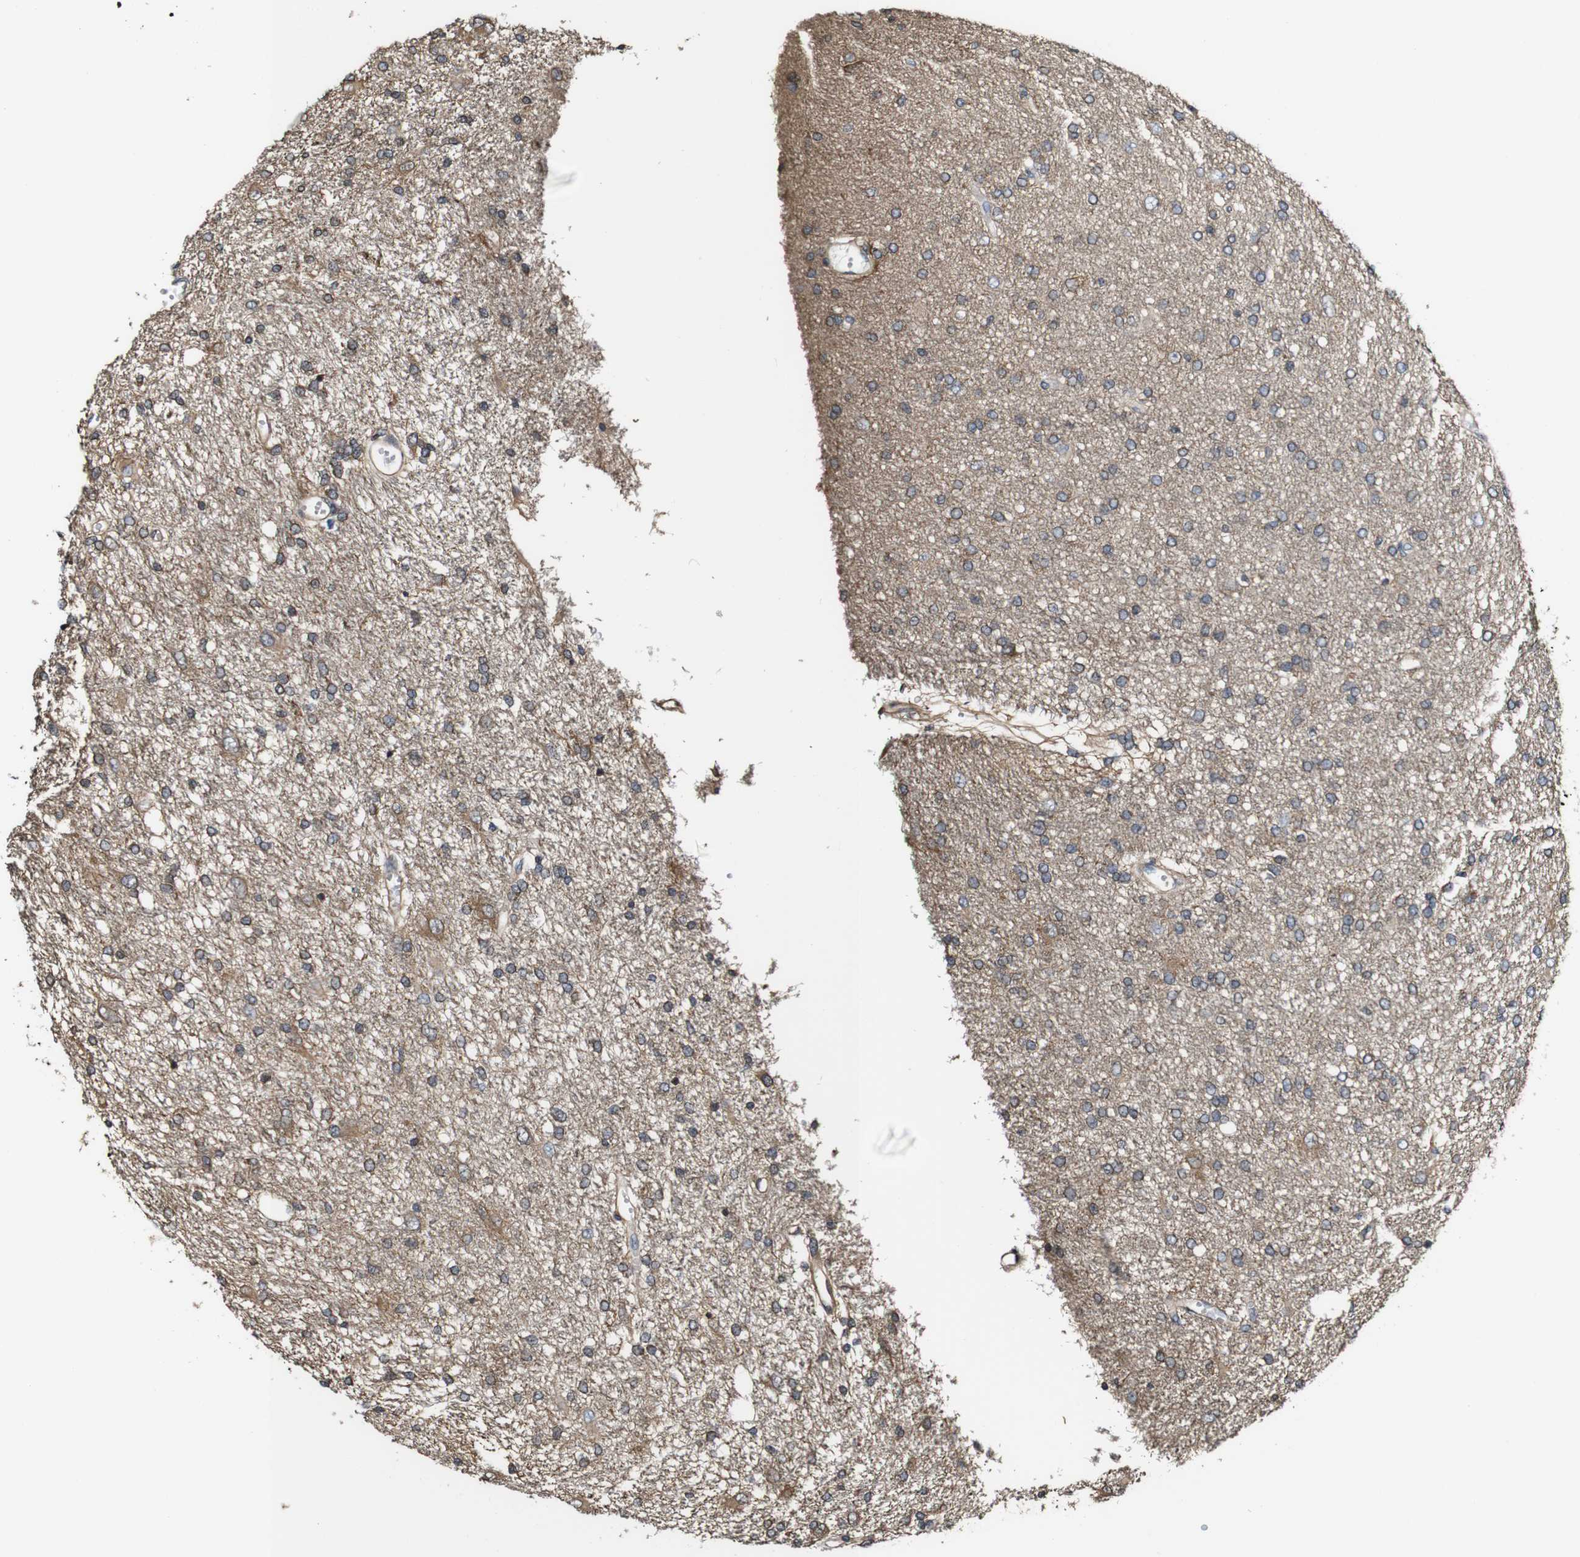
{"staining": {"intensity": "moderate", "quantity": ">75%", "location": "cytoplasmic/membranous"}, "tissue": "glioma", "cell_type": "Tumor cells", "image_type": "cancer", "snomed": [{"axis": "morphology", "description": "Glioma, malignant, High grade"}, {"axis": "topography", "description": "Brain"}], "caption": "High-grade glioma (malignant) tissue exhibits moderate cytoplasmic/membranous positivity in about >75% of tumor cells, visualized by immunohistochemistry.", "gene": "PTPRR", "patient": {"sex": "female", "age": 59}}